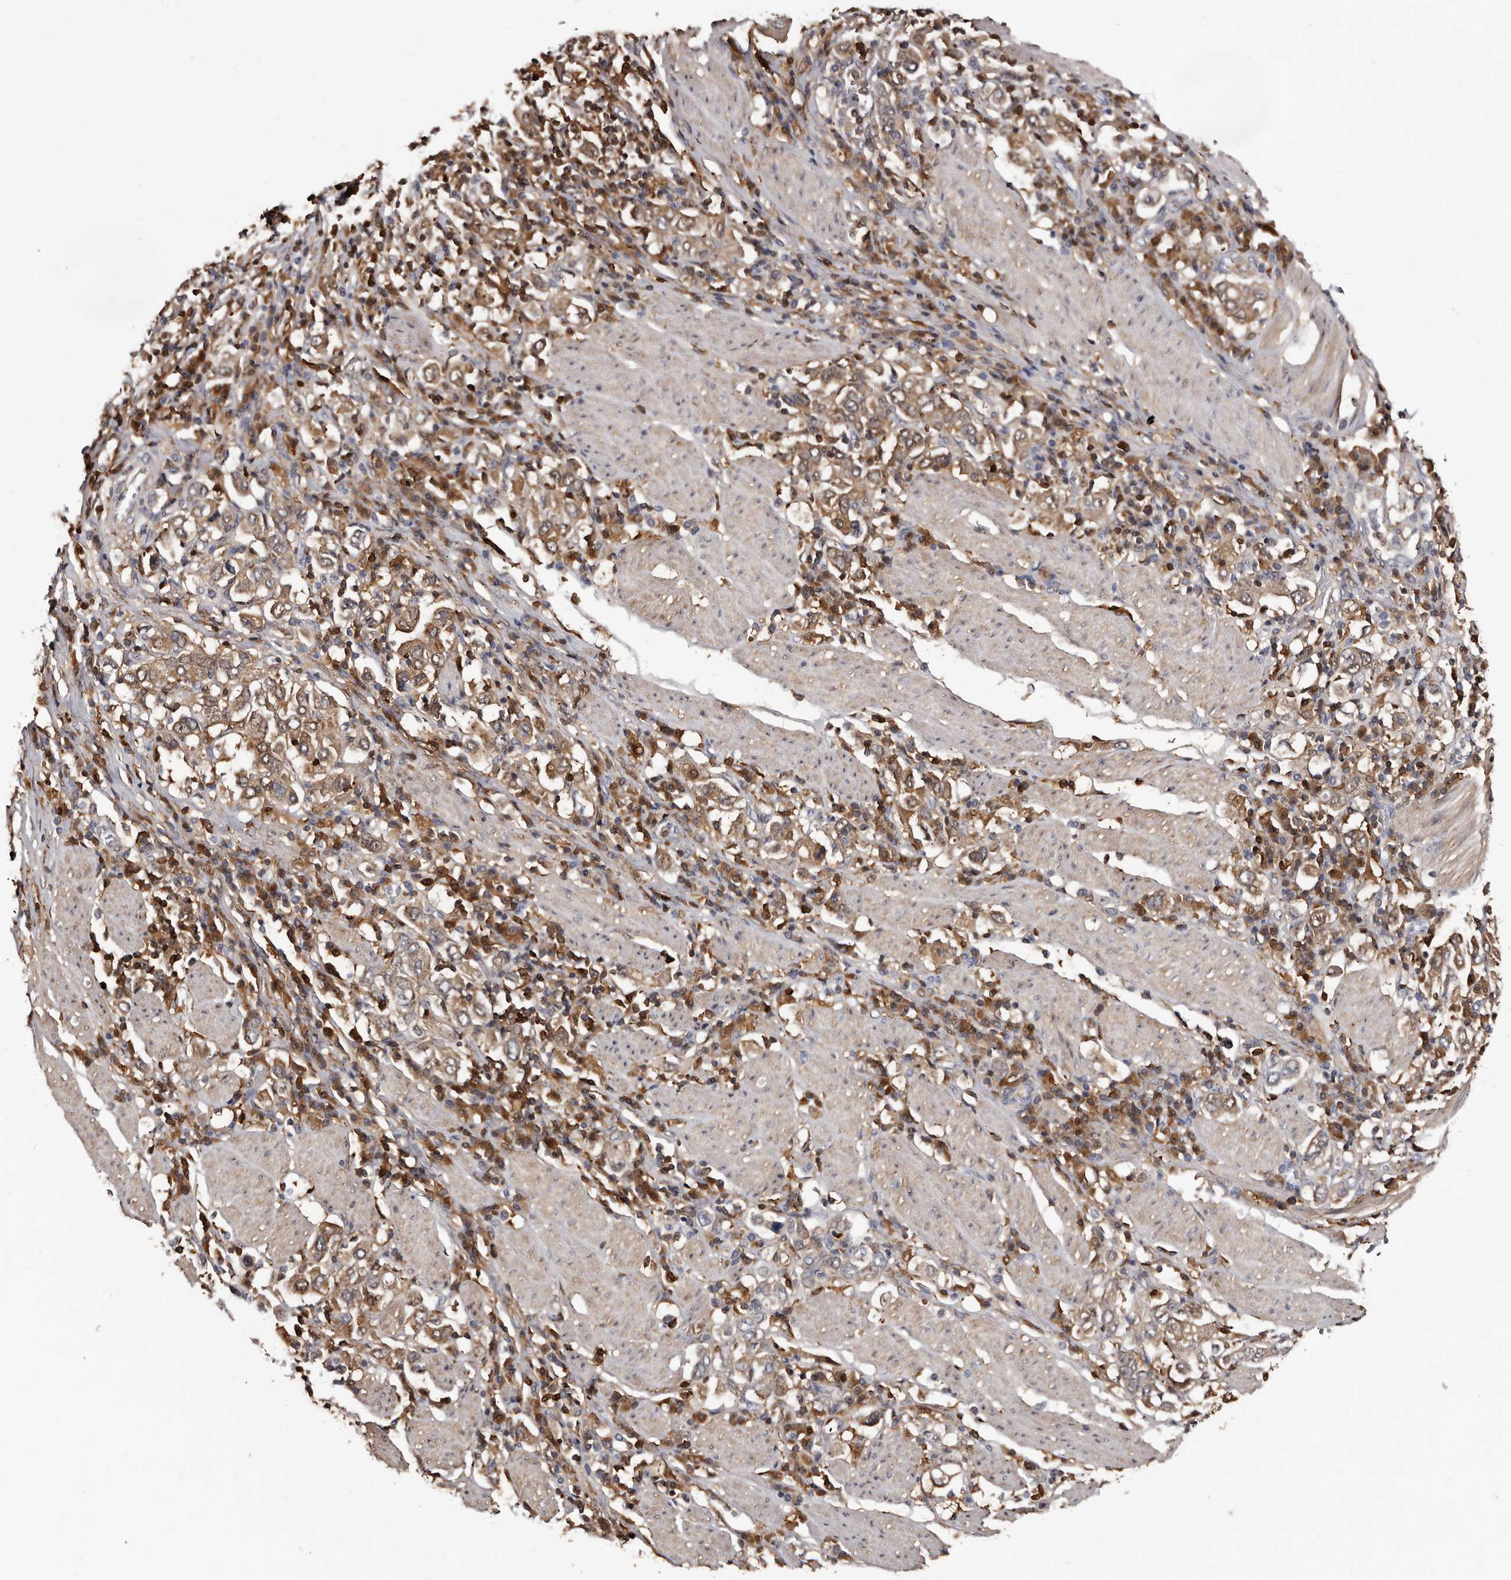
{"staining": {"intensity": "moderate", "quantity": ">75%", "location": "cytoplasmic/membranous"}, "tissue": "stomach cancer", "cell_type": "Tumor cells", "image_type": "cancer", "snomed": [{"axis": "morphology", "description": "Adenocarcinoma, NOS"}, {"axis": "topography", "description": "Stomach, upper"}], "caption": "High-power microscopy captured an IHC histopathology image of stomach cancer, revealing moderate cytoplasmic/membranous positivity in about >75% of tumor cells.", "gene": "DNPH1", "patient": {"sex": "male", "age": 62}}